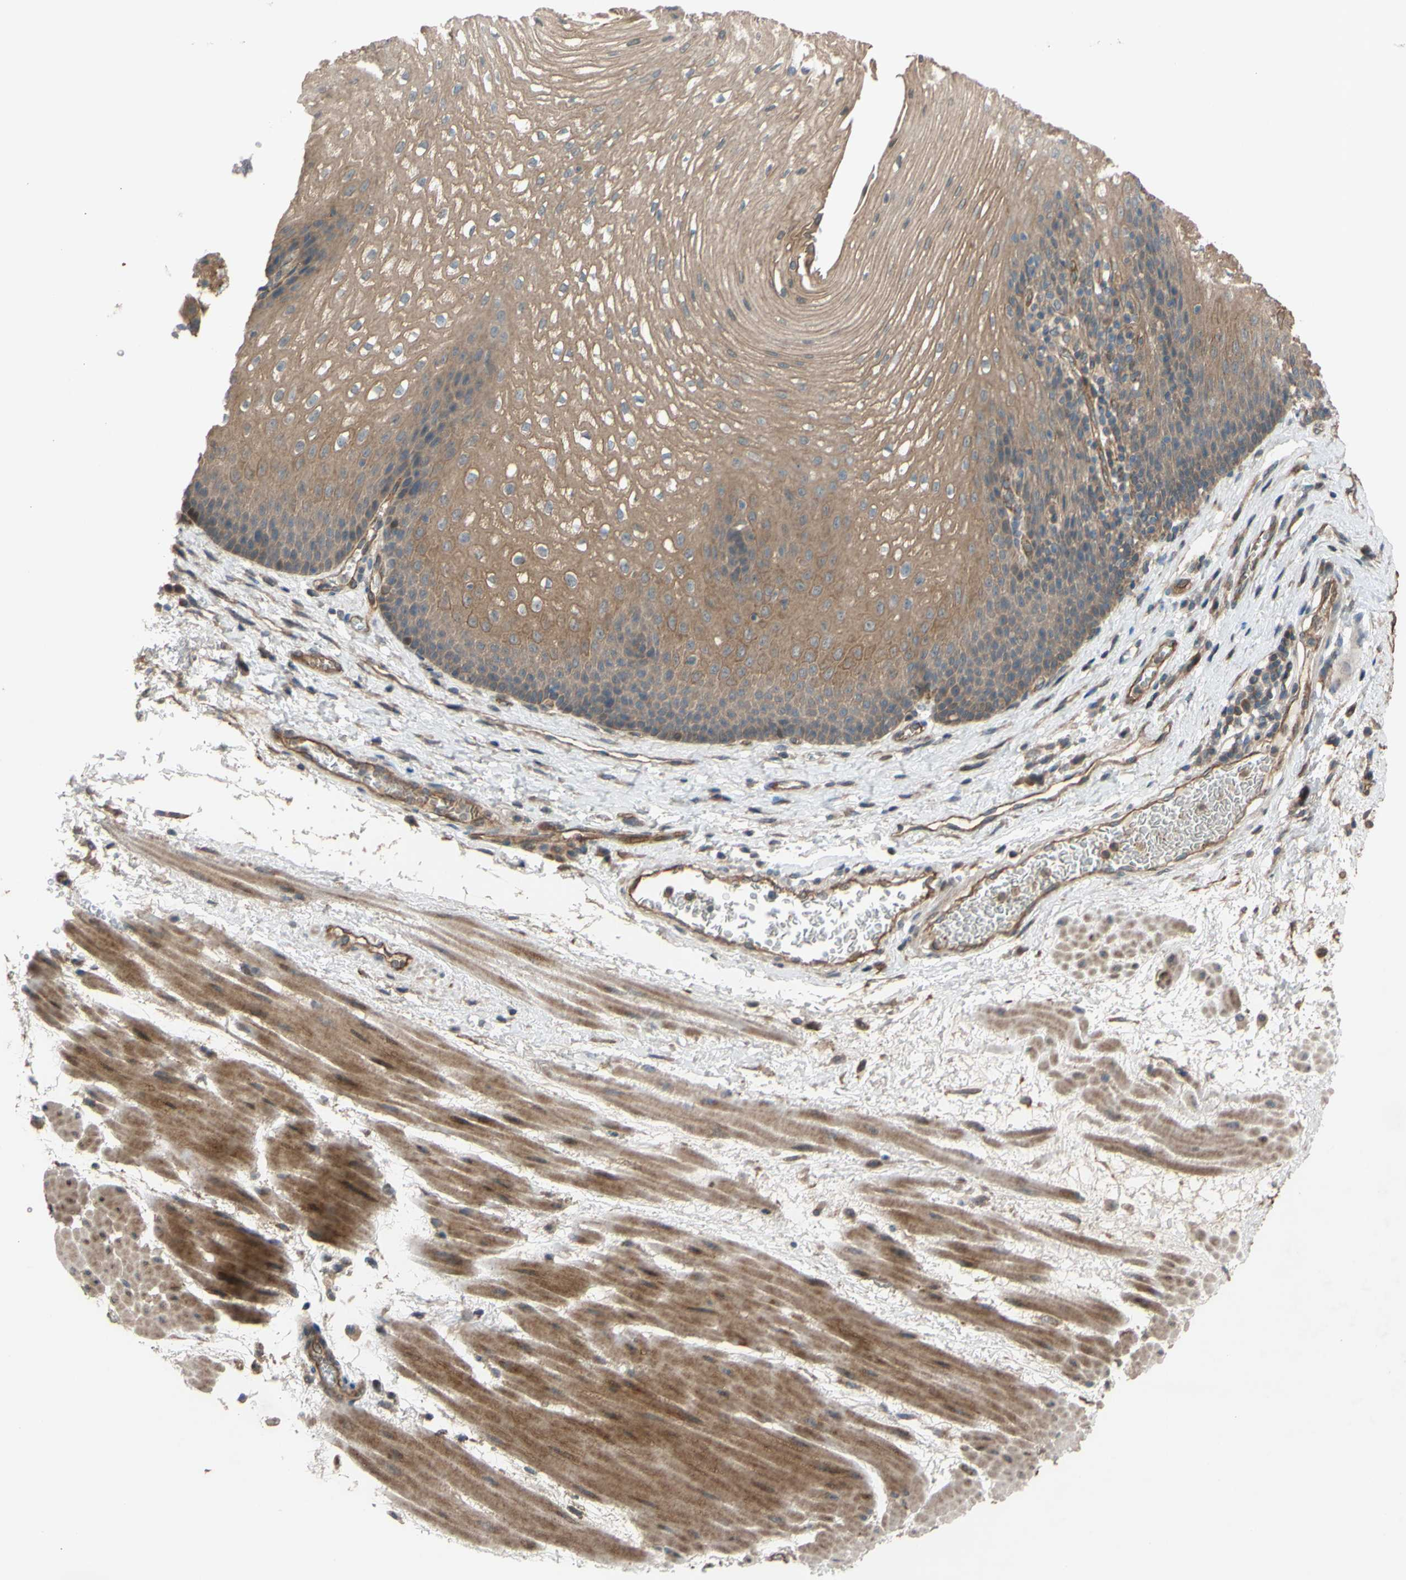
{"staining": {"intensity": "moderate", "quantity": ">75%", "location": "cytoplasmic/membranous"}, "tissue": "esophagus", "cell_type": "Squamous epithelial cells", "image_type": "normal", "snomed": [{"axis": "morphology", "description": "Normal tissue, NOS"}, {"axis": "topography", "description": "Esophagus"}], "caption": "Esophagus stained for a protein (brown) reveals moderate cytoplasmic/membranous positive positivity in about >75% of squamous epithelial cells.", "gene": "SHROOM4", "patient": {"sex": "male", "age": 48}}